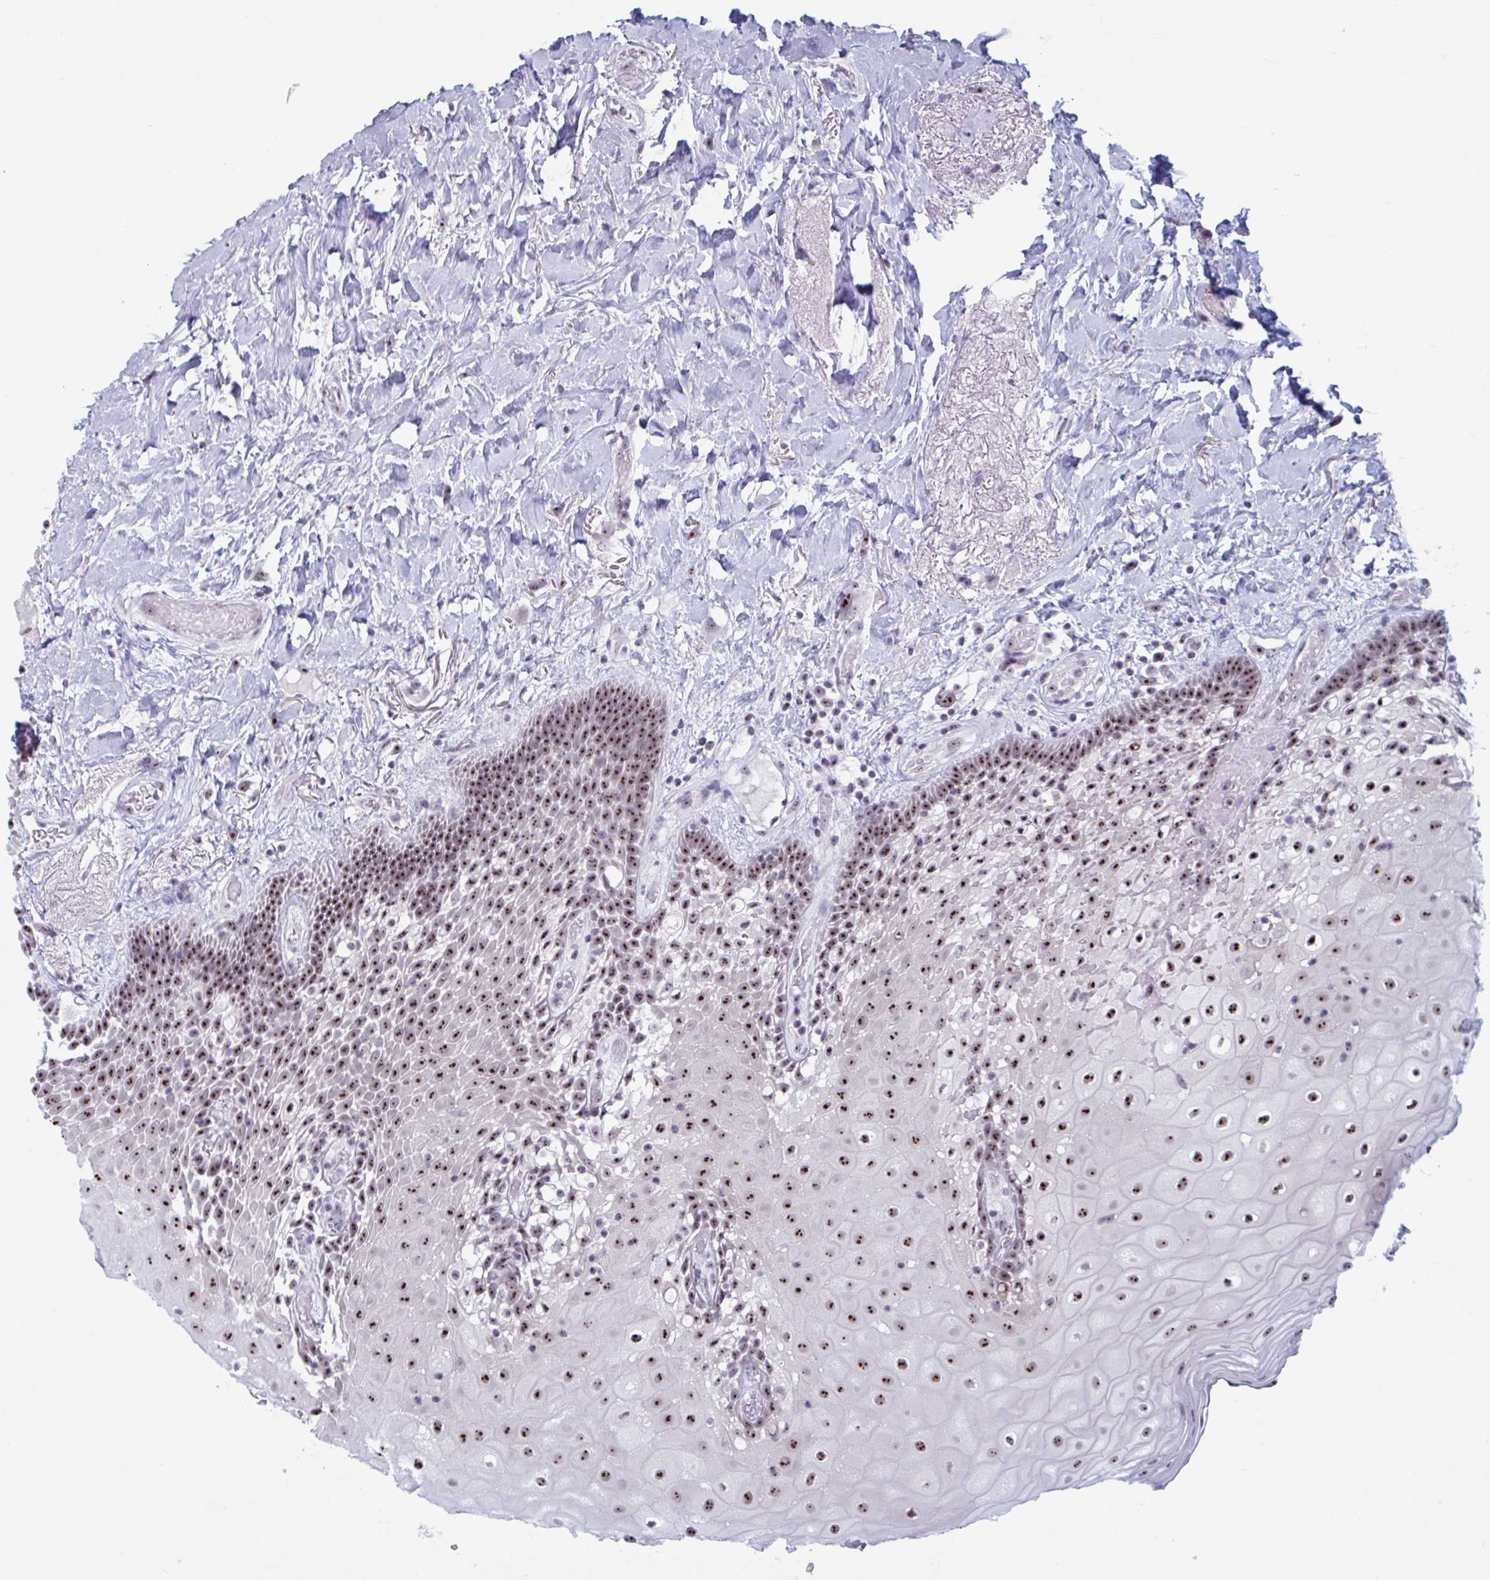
{"staining": {"intensity": "strong", "quantity": ">75%", "location": "nuclear"}, "tissue": "oral mucosa", "cell_type": "Squamous epithelial cells", "image_type": "normal", "snomed": [{"axis": "morphology", "description": "Normal tissue, NOS"}, {"axis": "morphology", "description": "Squamous cell carcinoma, NOS"}, {"axis": "topography", "description": "Oral tissue"}, {"axis": "topography", "description": "Head-Neck"}], "caption": "Immunohistochemistry (DAB) staining of benign human oral mucosa exhibits strong nuclear protein expression in approximately >75% of squamous epithelial cells.", "gene": "TGM6", "patient": {"sex": "male", "age": 64}}